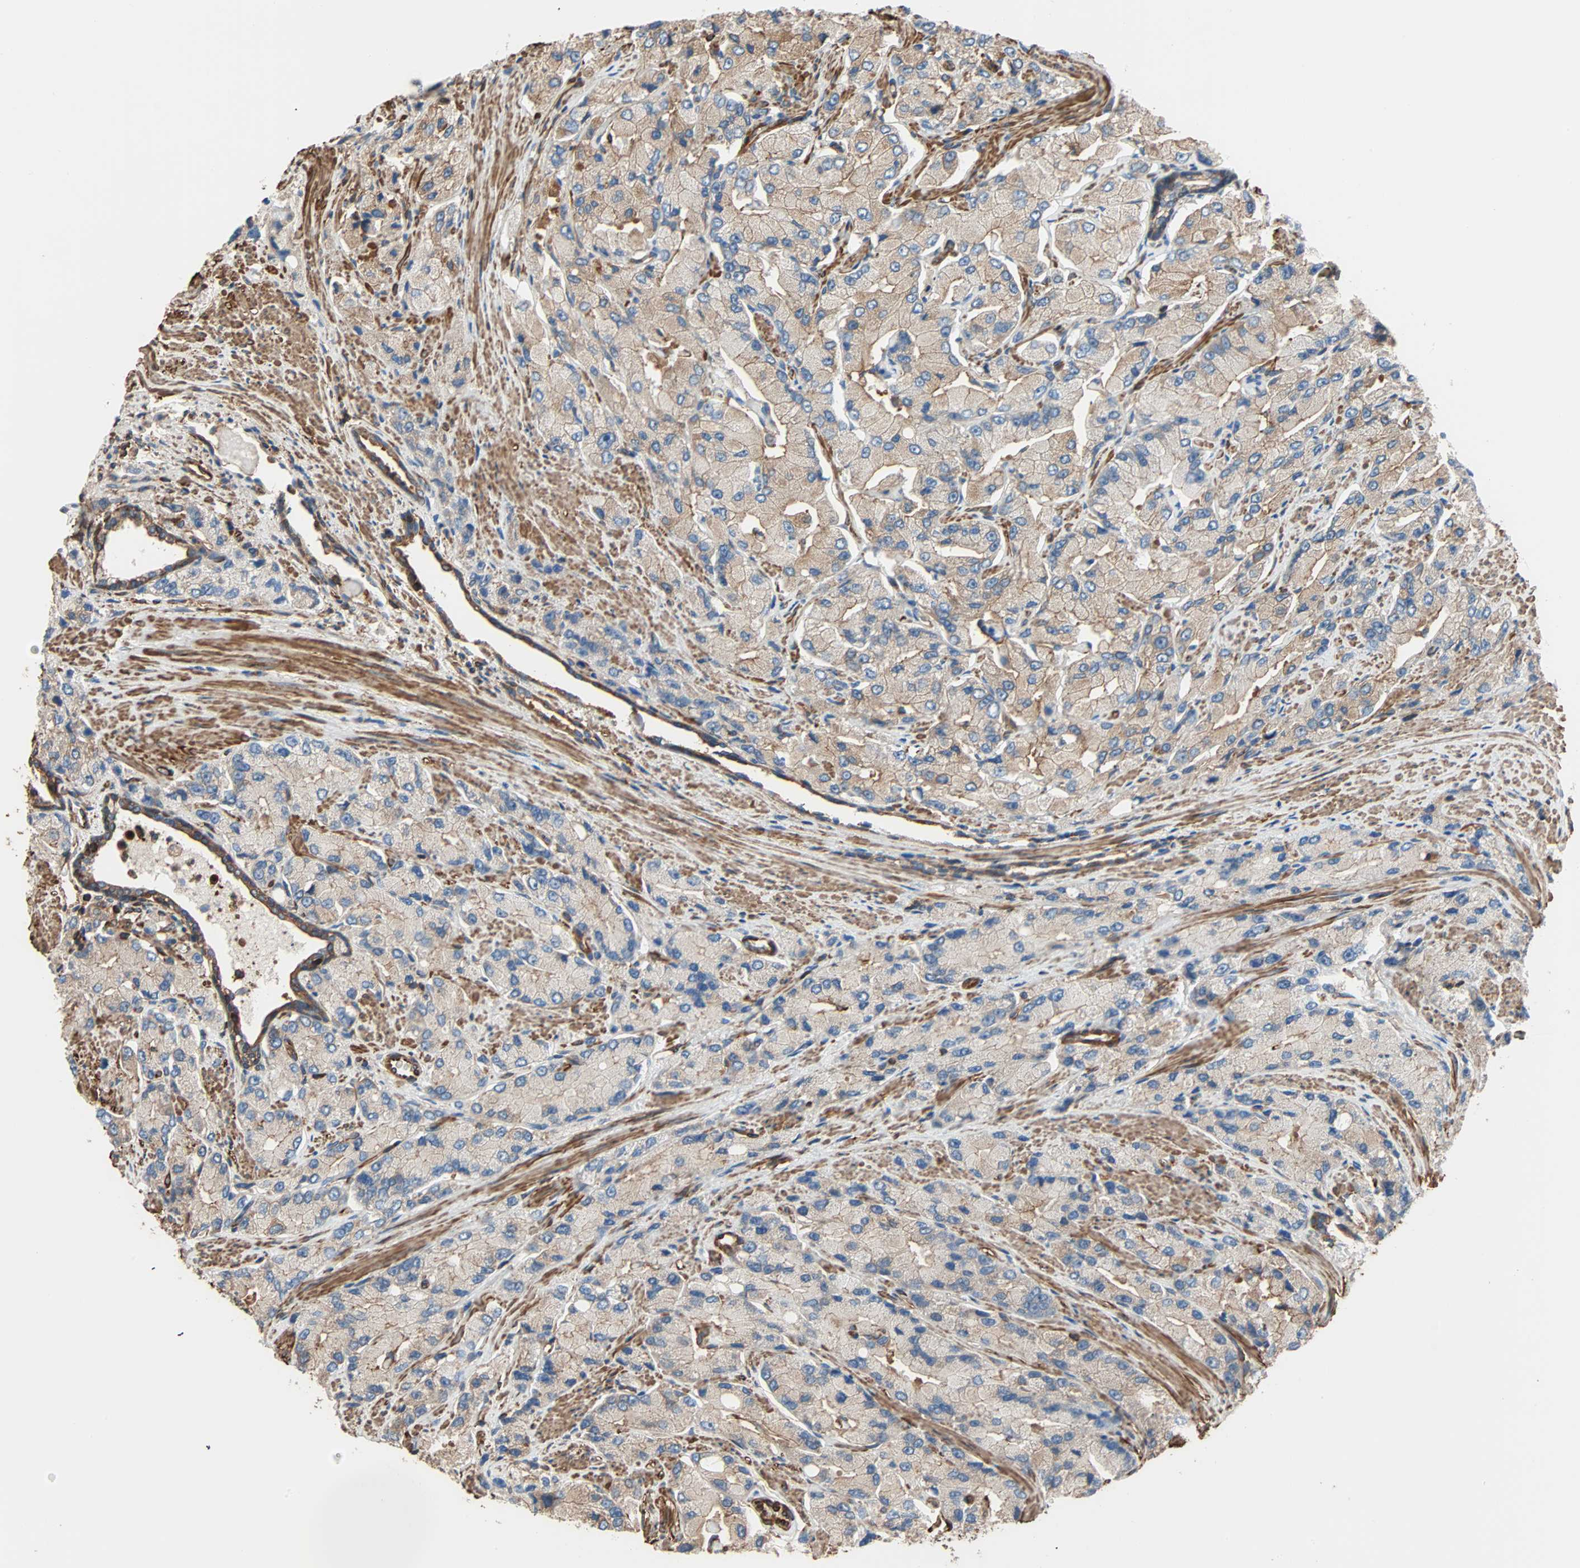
{"staining": {"intensity": "weak", "quantity": "25%-75%", "location": "cytoplasmic/membranous"}, "tissue": "prostate cancer", "cell_type": "Tumor cells", "image_type": "cancer", "snomed": [{"axis": "morphology", "description": "Adenocarcinoma, High grade"}, {"axis": "topography", "description": "Prostate"}], "caption": "Protein expression analysis of human prostate cancer (high-grade adenocarcinoma) reveals weak cytoplasmic/membranous positivity in approximately 25%-75% of tumor cells.", "gene": "GALNT10", "patient": {"sex": "male", "age": 58}}